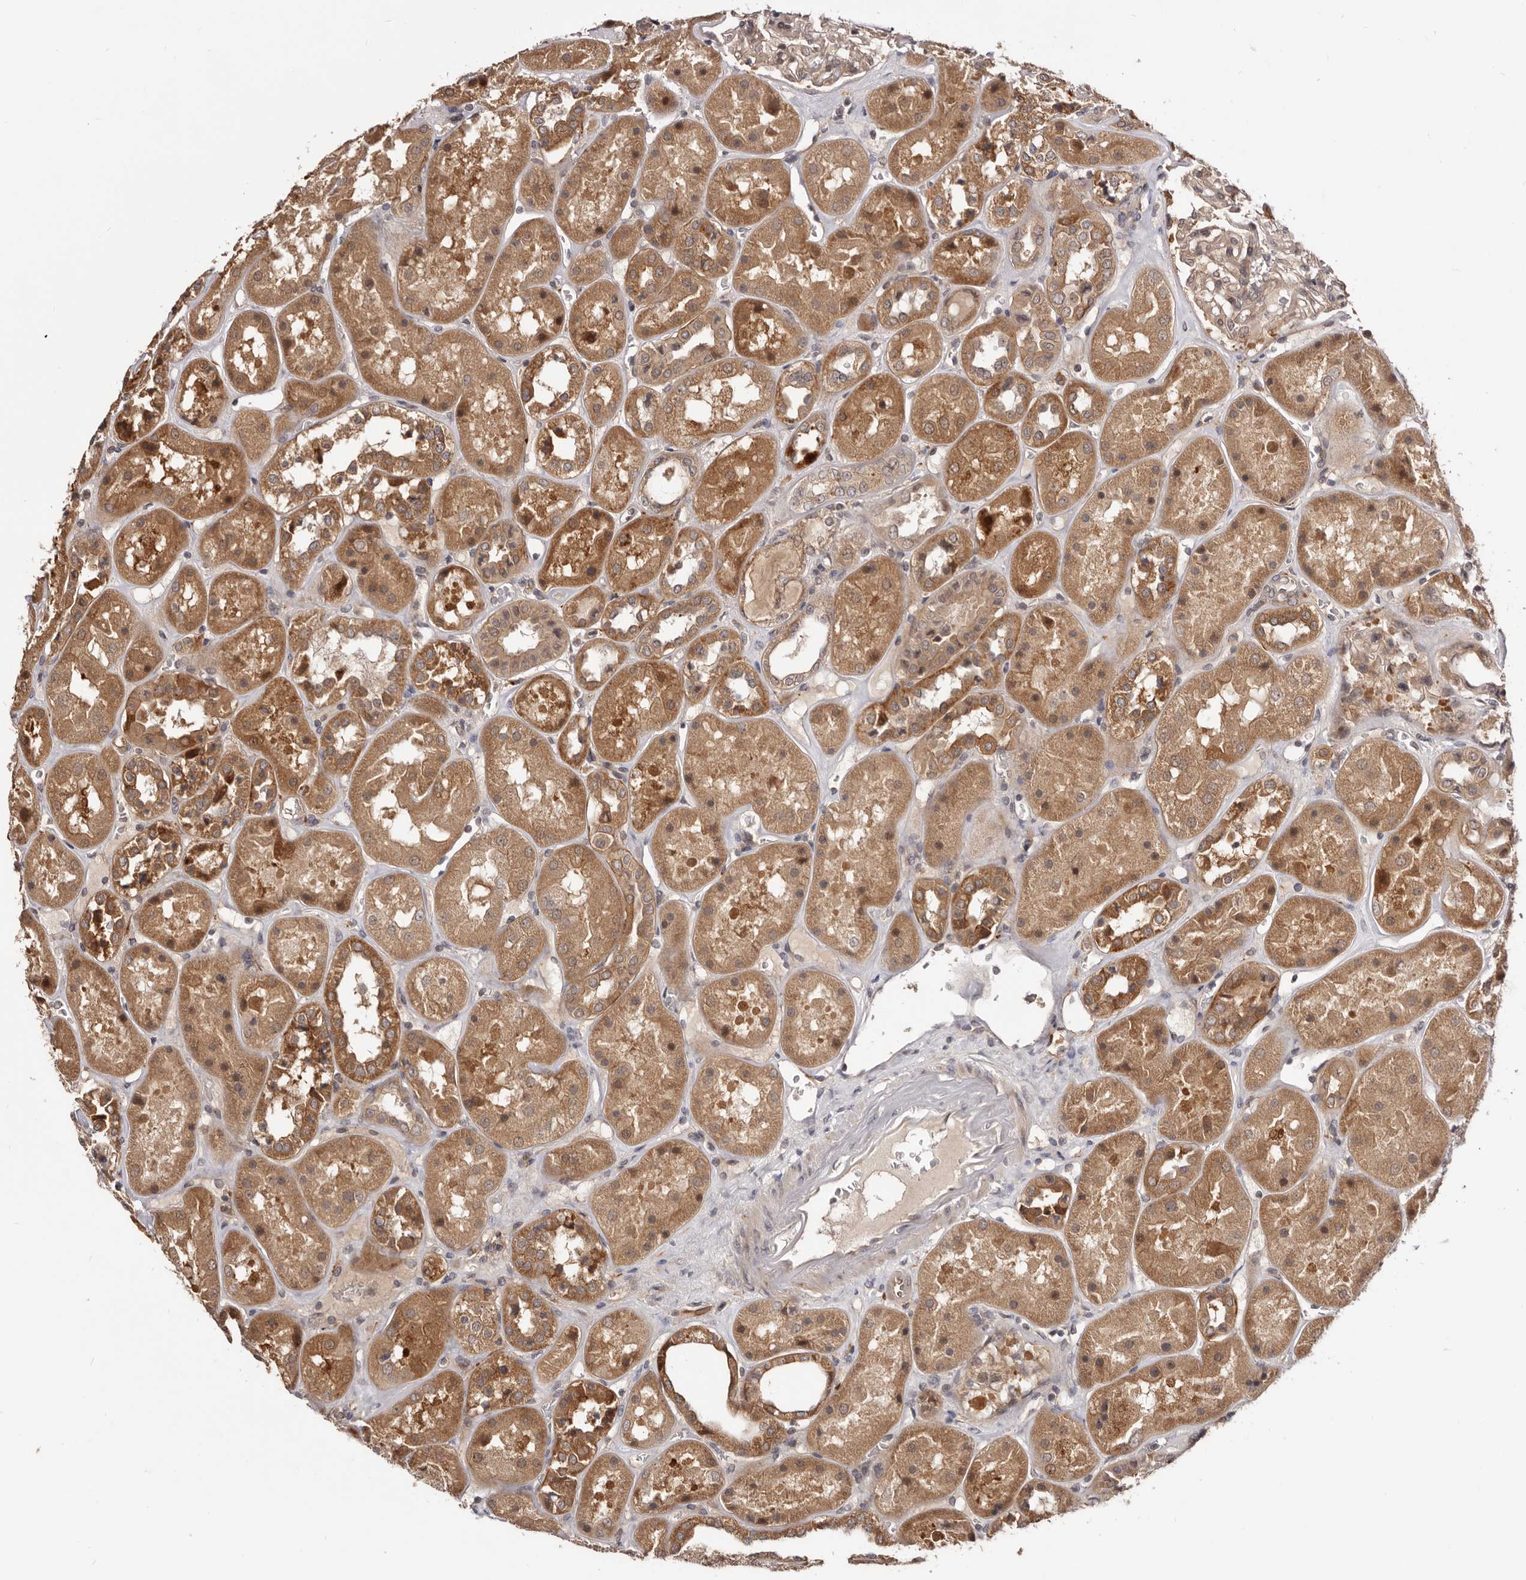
{"staining": {"intensity": "weak", "quantity": ">75%", "location": "cytoplasmic/membranous"}, "tissue": "kidney", "cell_type": "Cells in glomeruli", "image_type": "normal", "snomed": [{"axis": "morphology", "description": "Normal tissue, NOS"}, {"axis": "topography", "description": "Kidney"}], "caption": "DAB immunohistochemical staining of normal human kidney displays weak cytoplasmic/membranous protein positivity in about >75% of cells in glomeruli. Nuclei are stained in blue.", "gene": "MDP1", "patient": {"sex": "male", "age": 70}}